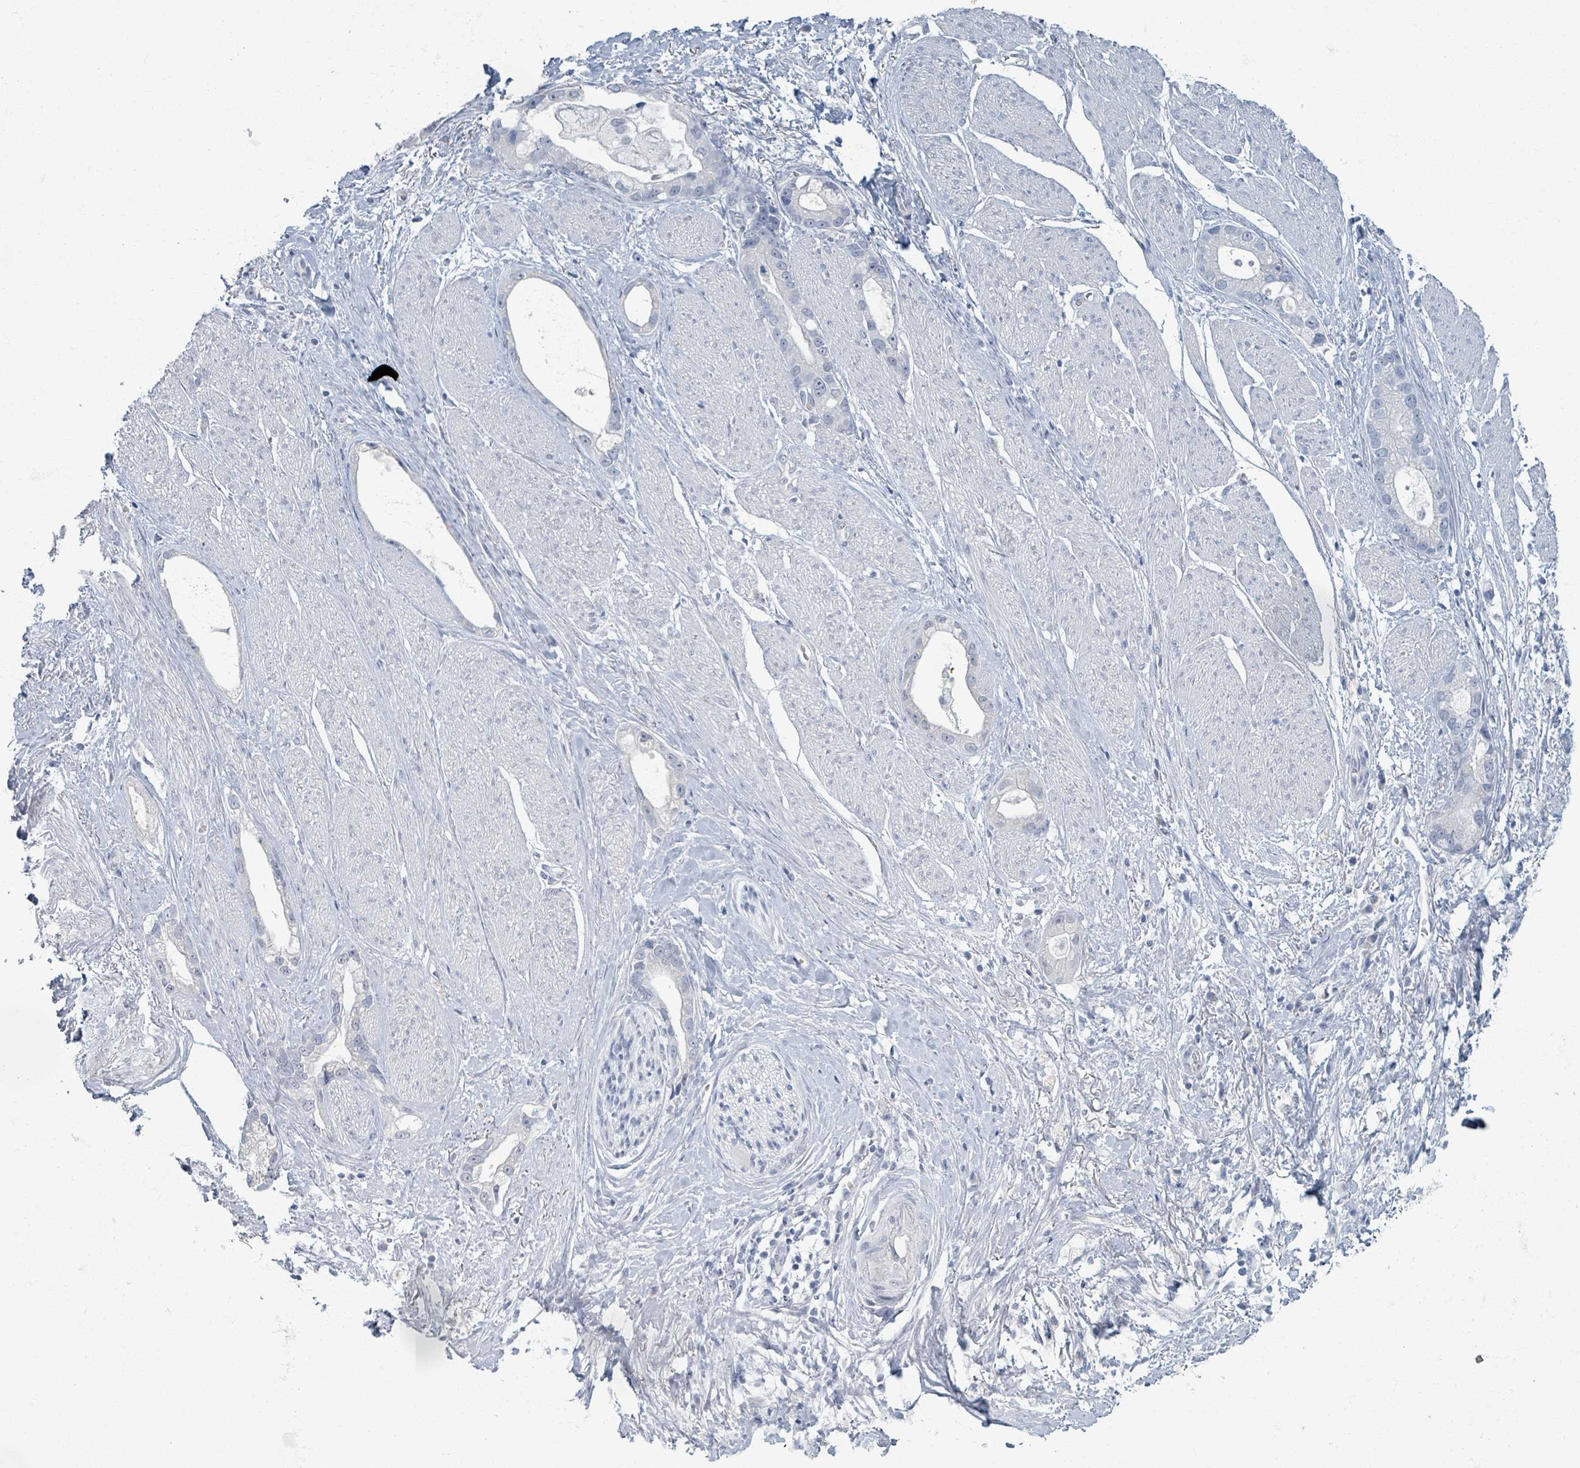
{"staining": {"intensity": "negative", "quantity": "none", "location": "none"}, "tissue": "stomach cancer", "cell_type": "Tumor cells", "image_type": "cancer", "snomed": [{"axis": "morphology", "description": "Adenocarcinoma, NOS"}, {"axis": "topography", "description": "Stomach"}], "caption": "Adenocarcinoma (stomach) was stained to show a protein in brown. There is no significant expression in tumor cells. (IHC, brightfield microscopy, high magnification).", "gene": "WNT11", "patient": {"sex": "male", "age": 55}}